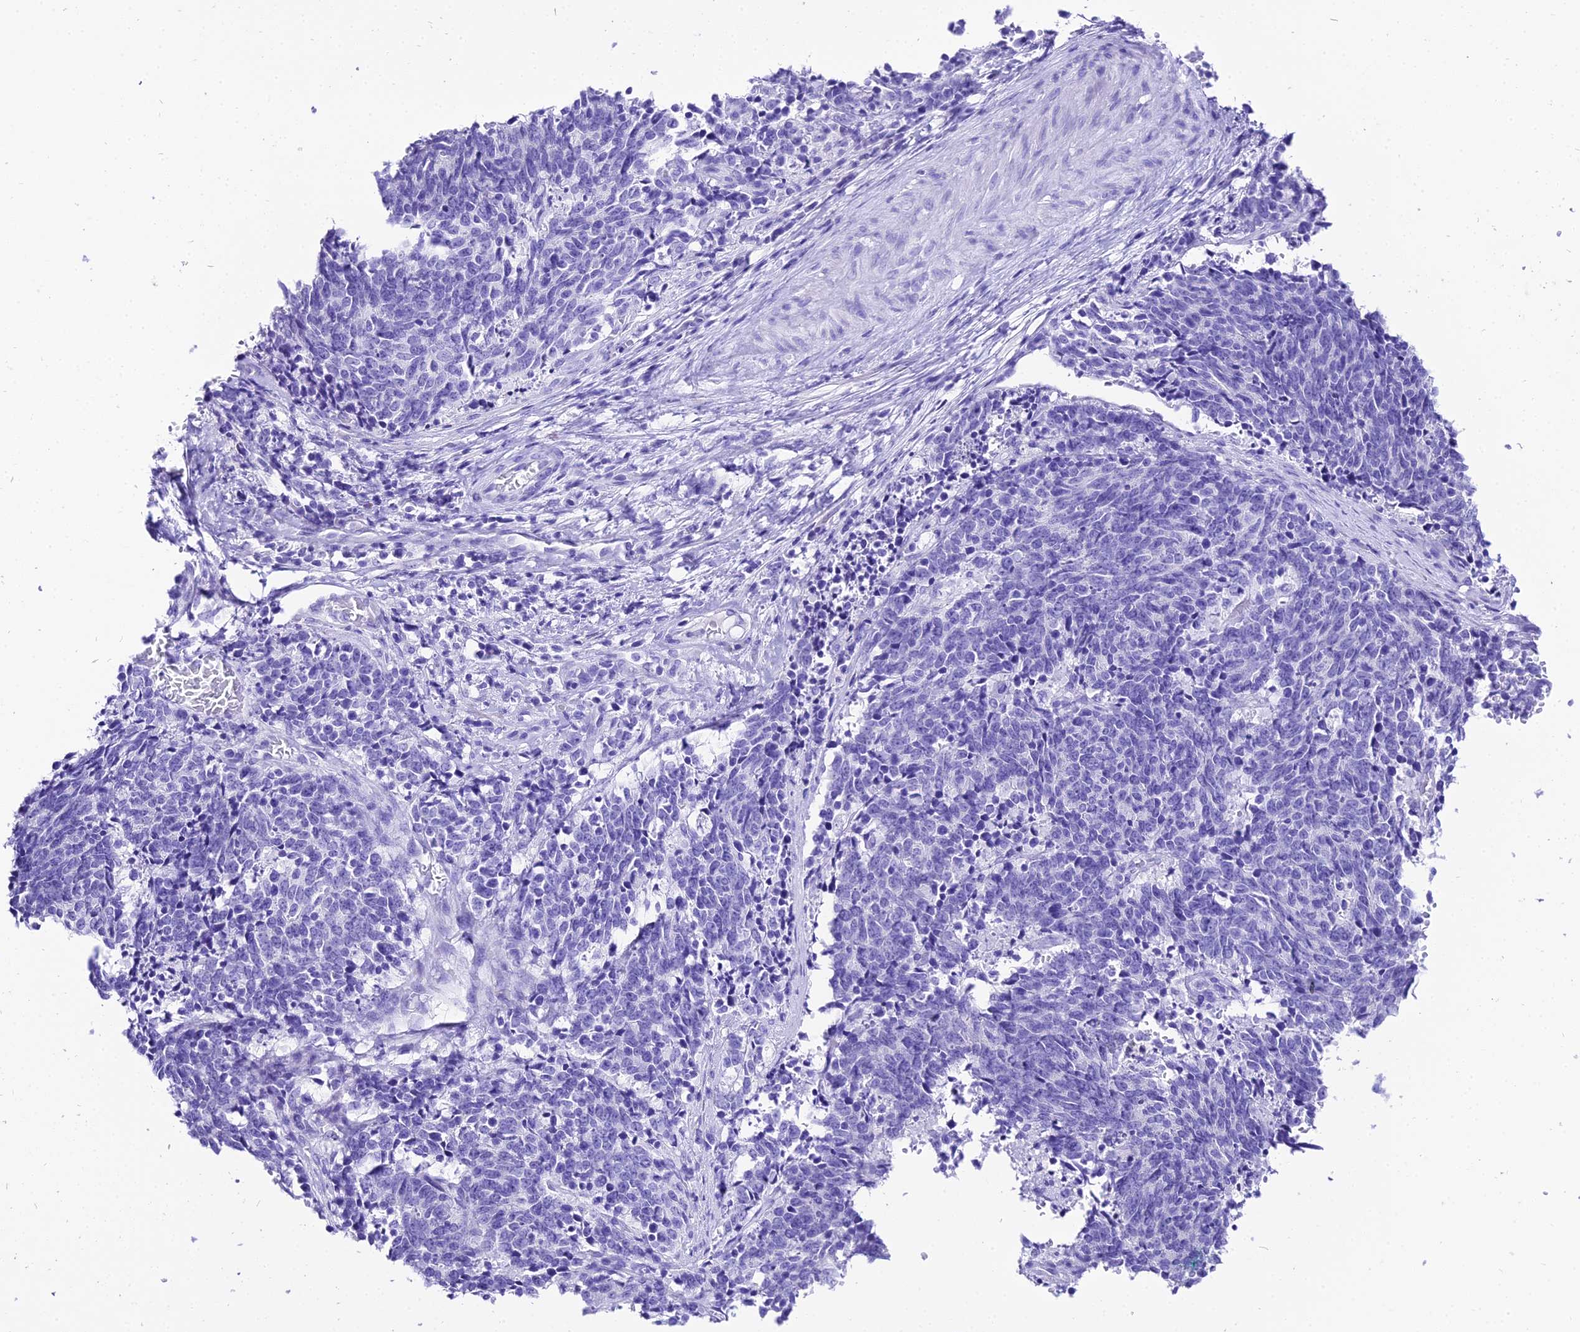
{"staining": {"intensity": "negative", "quantity": "none", "location": "none"}, "tissue": "cervical cancer", "cell_type": "Tumor cells", "image_type": "cancer", "snomed": [{"axis": "morphology", "description": "Squamous cell carcinoma, NOS"}, {"axis": "topography", "description": "Cervix"}], "caption": "Immunohistochemistry (IHC) photomicrograph of neoplastic tissue: human cervical cancer stained with DAB (3,3'-diaminobenzidine) displays no significant protein positivity in tumor cells.", "gene": "TRMT44", "patient": {"sex": "female", "age": 29}}